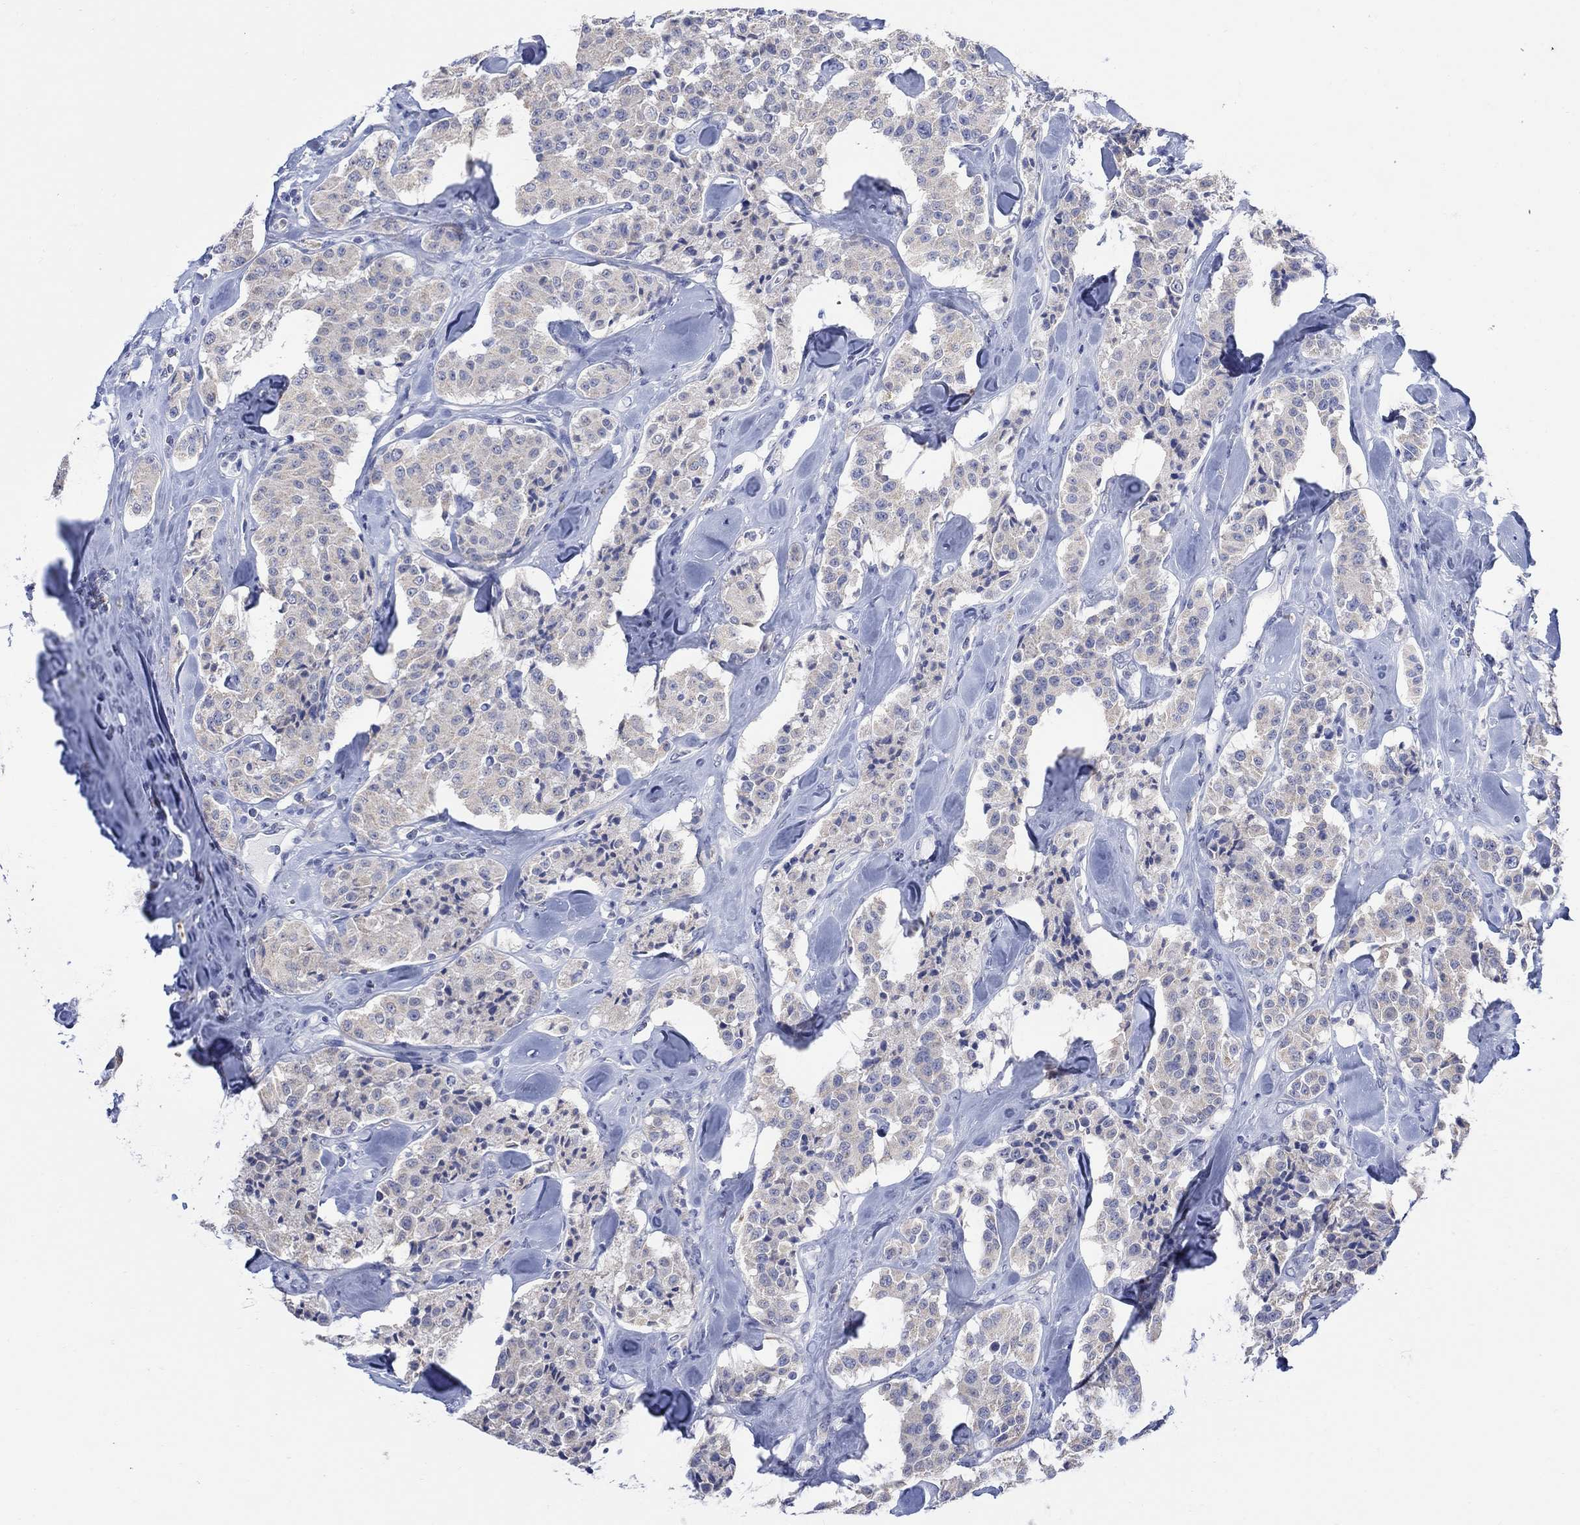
{"staining": {"intensity": "negative", "quantity": "none", "location": "none"}, "tissue": "carcinoid", "cell_type": "Tumor cells", "image_type": "cancer", "snomed": [{"axis": "morphology", "description": "Carcinoid, malignant, NOS"}, {"axis": "topography", "description": "Pancreas"}], "caption": "DAB (3,3'-diaminobenzidine) immunohistochemical staining of human malignant carcinoid reveals no significant positivity in tumor cells.", "gene": "FBP2", "patient": {"sex": "male", "age": 41}}